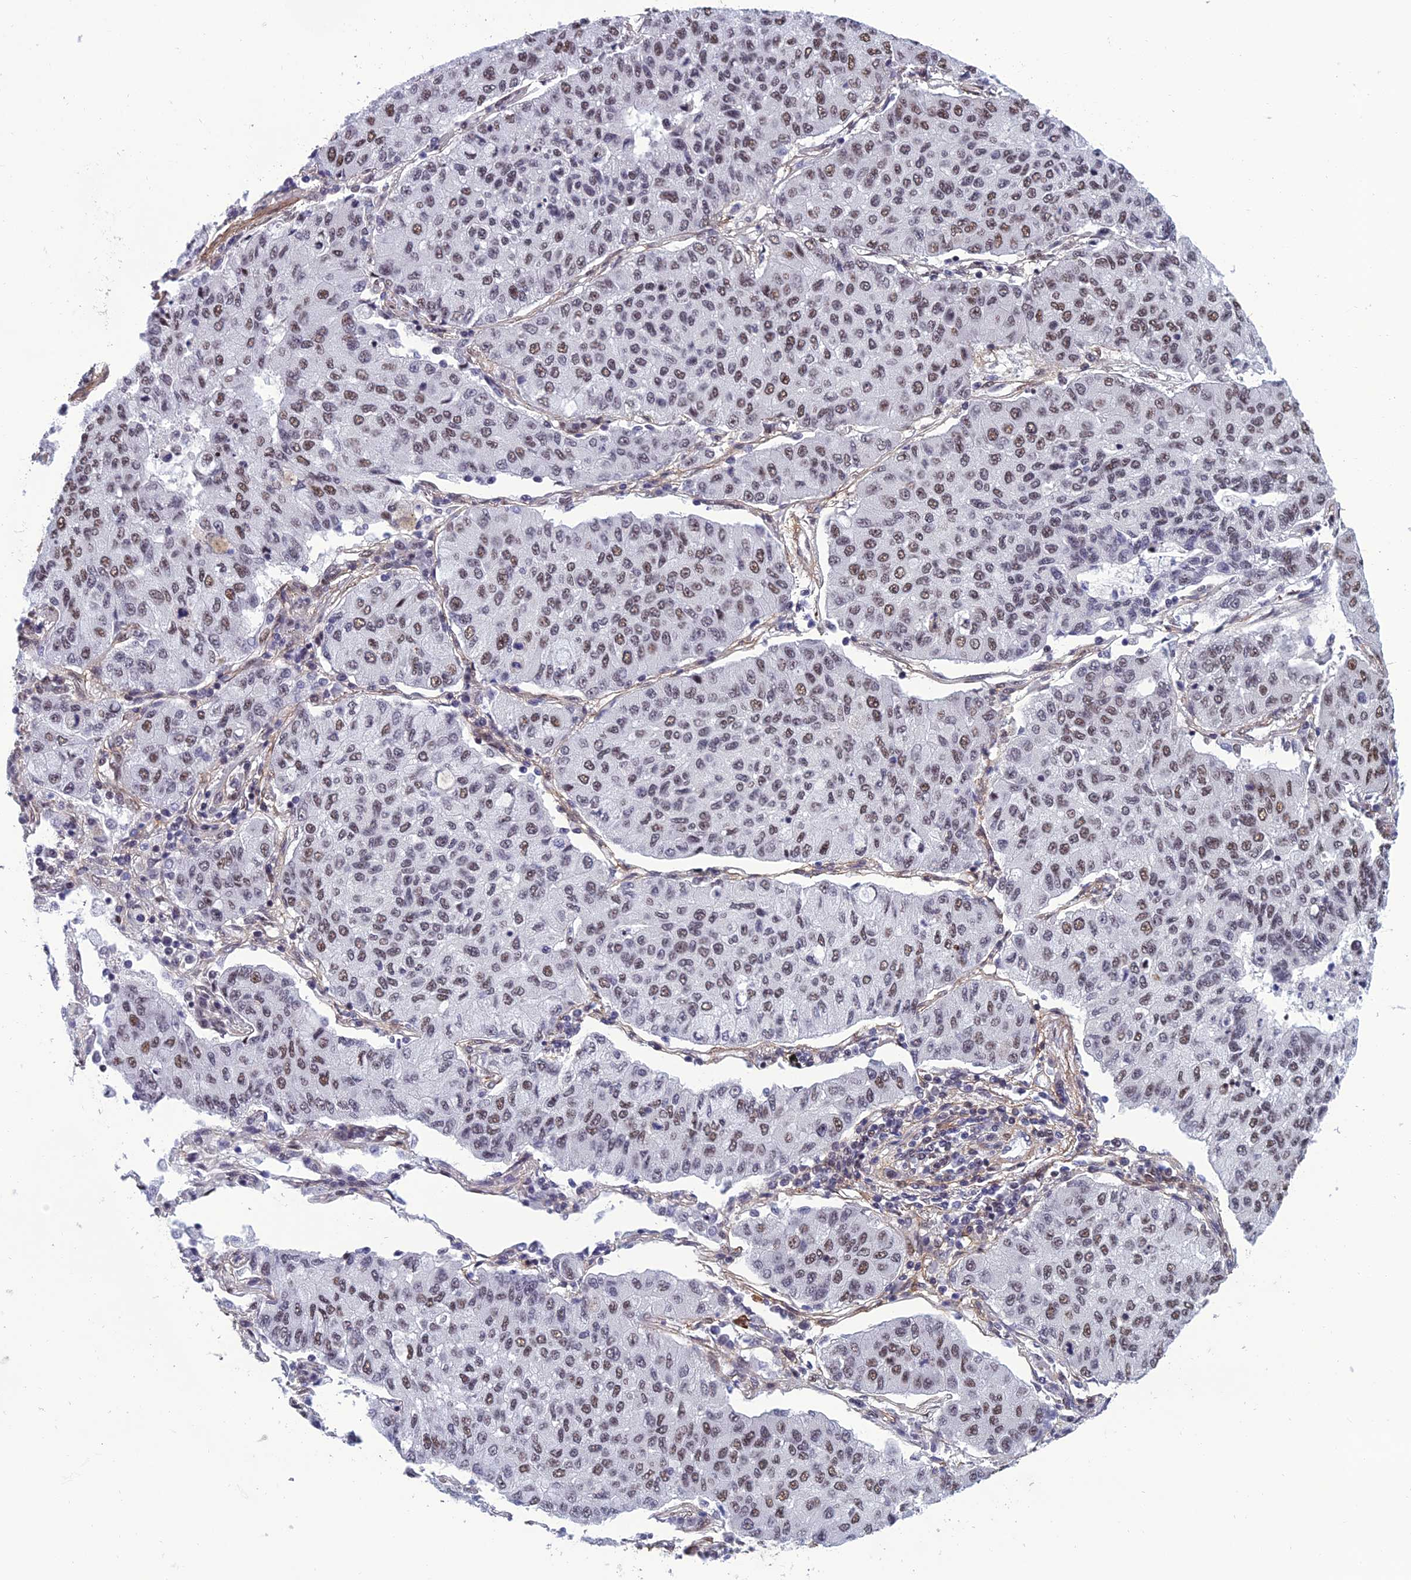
{"staining": {"intensity": "moderate", "quantity": "25%-75%", "location": "nuclear"}, "tissue": "lung cancer", "cell_type": "Tumor cells", "image_type": "cancer", "snomed": [{"axis": "morphology", "description": "Squamous cell carcinoma, NOS"}, {"axis": "topography", "description": "Lung"}], "caption": "A high-resolution histopathology image shows immunohistochemistry (IHC) staining of lung cancer (squamous cell carcinoma), which demonstrates moderate nuclear positivity in approximately 25%-75% of tumor cells.", "gene": "RSRC1", "patient": {"sex": "male", "age": 74}}